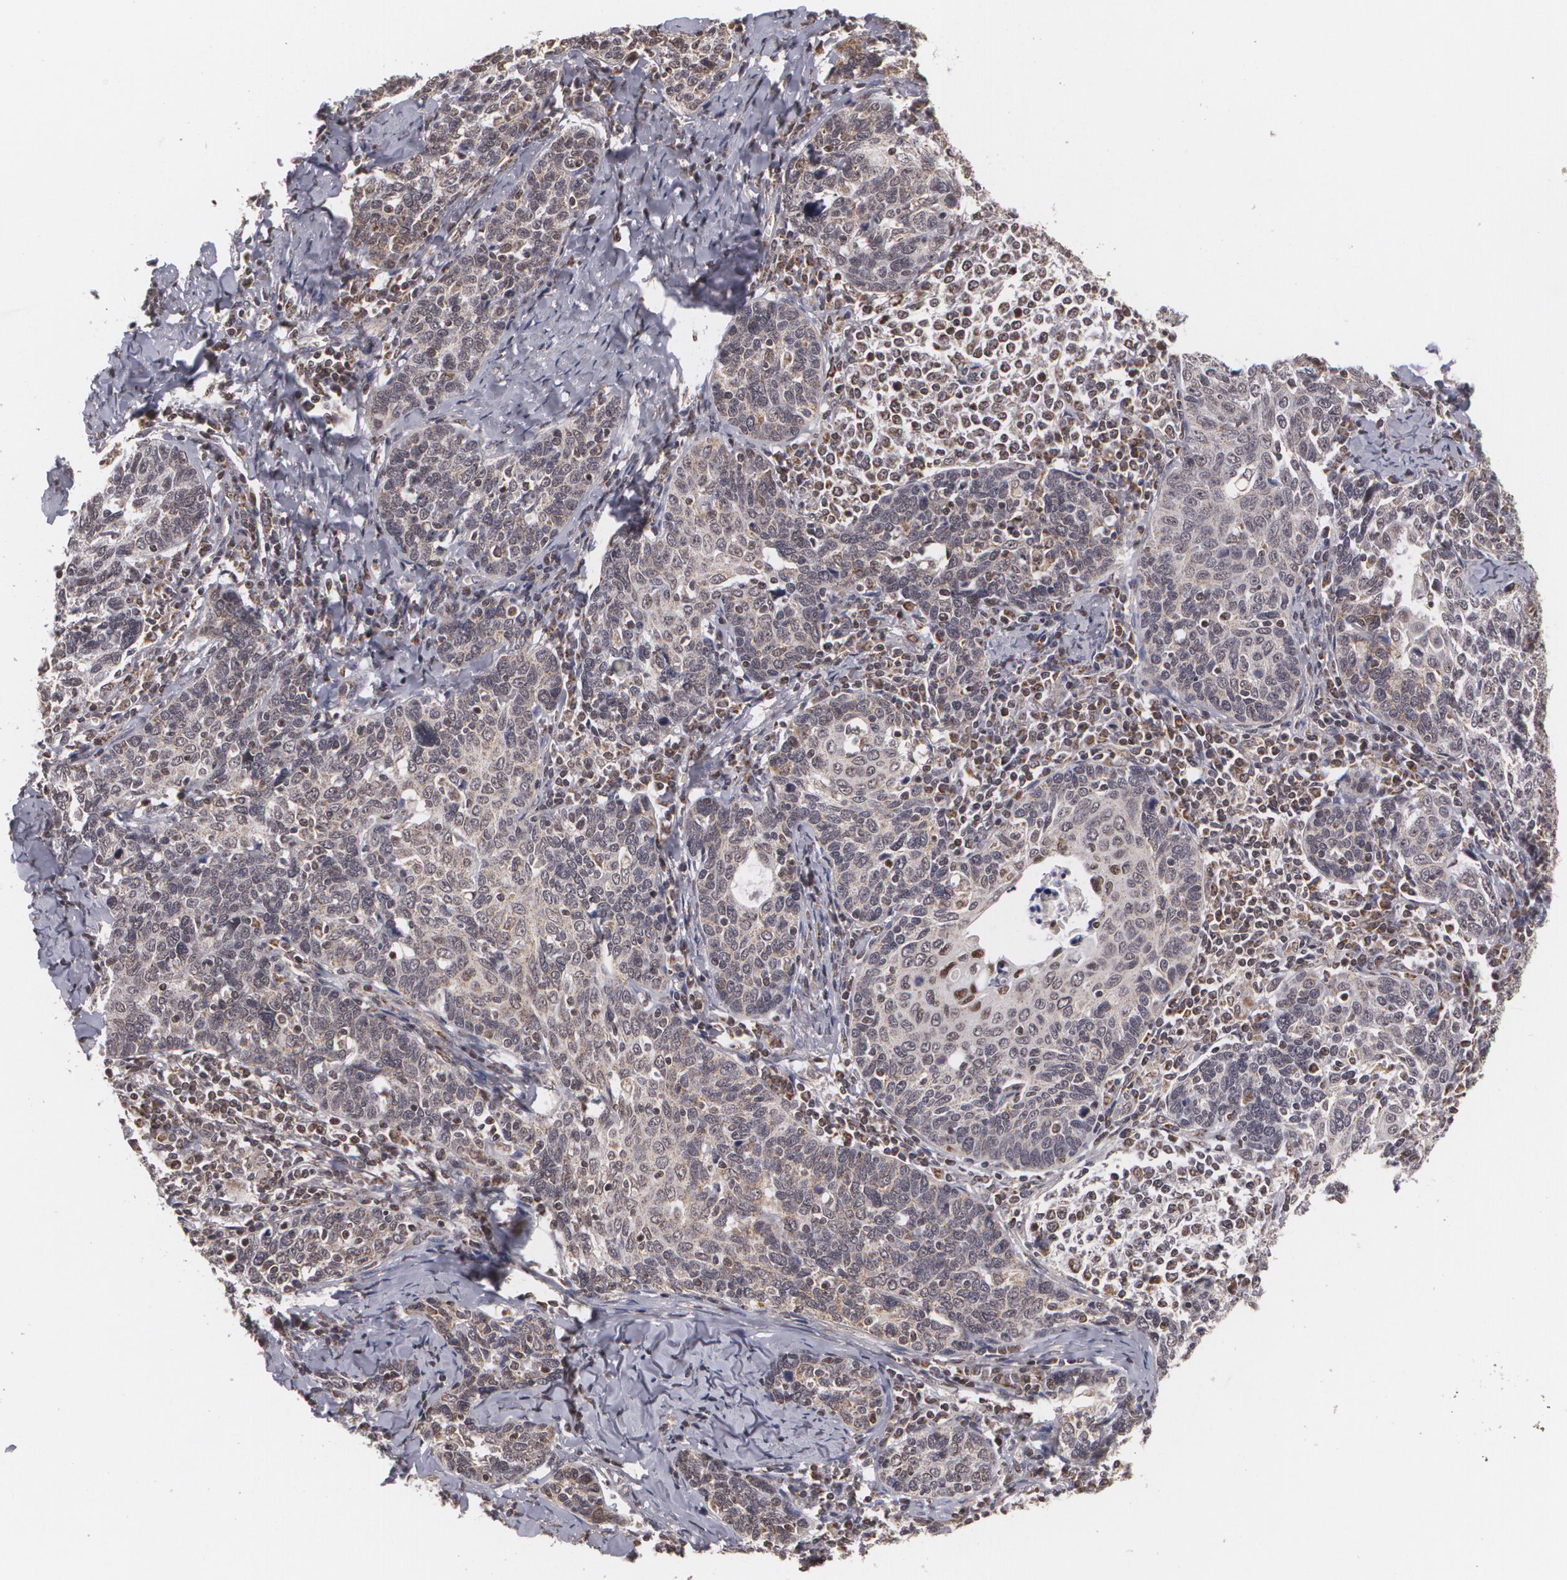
{"staining": {"intensity": "moderate", "quantity": "<25%", "location": "nuclear"}, "tissue": "cervical cancer", "cell_type": "Tumor cells", "image_type": "cancer", "snomed": [{"axis": "morphology", "description": "Squamous cell carcinoma, NOS"}, {"axis": "topography", "description": "Cervix"}], "caption": "Immunohistochemical staining of human cervical squamous cell carcinoma exhibits low levels of moderate nuclear positivity in approximately <25% of tumor cells.", "gene": "MXD1", "patient": {"sex": "female", "age": 41}}